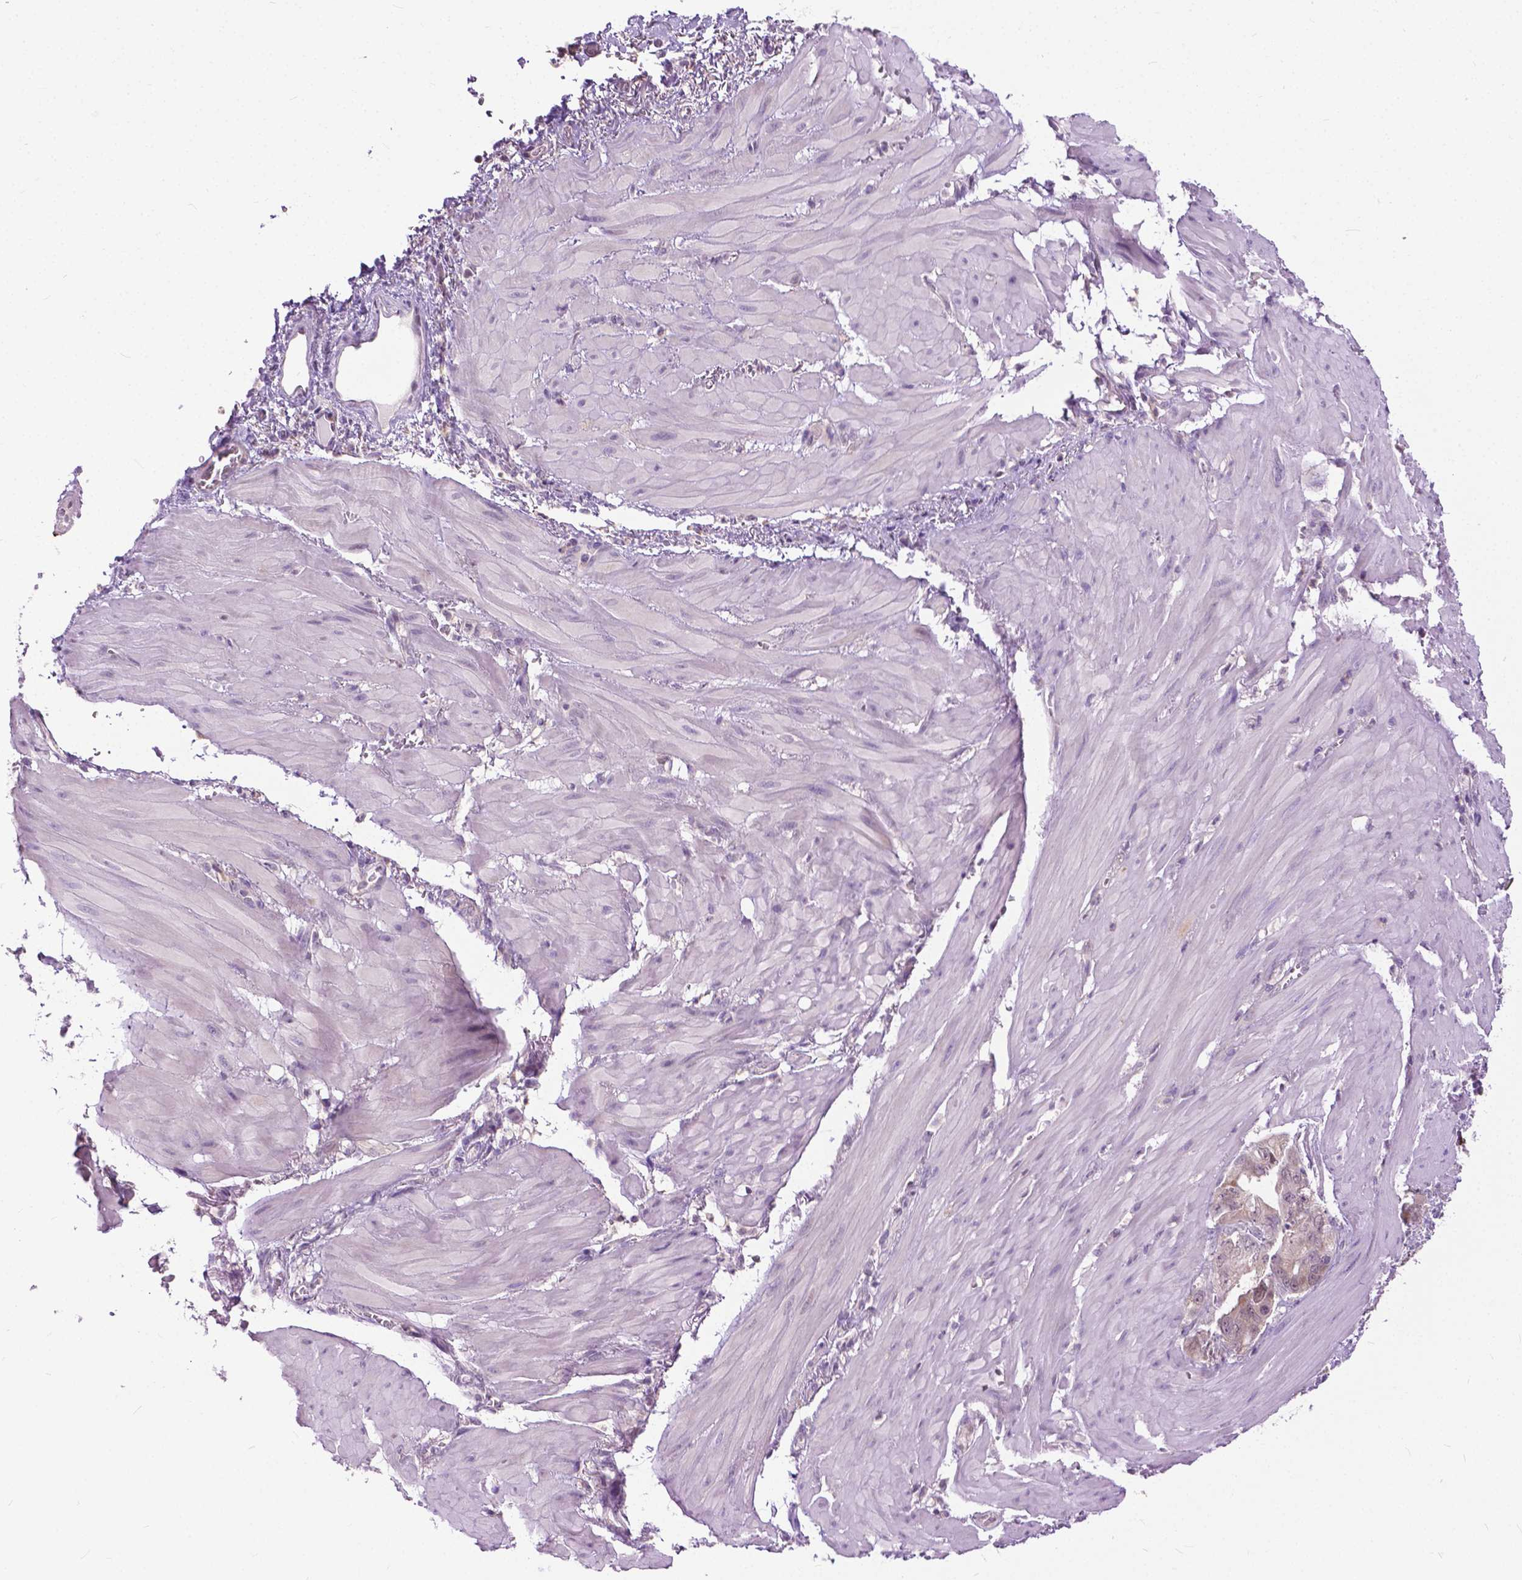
{"staining": {"intensity": "weak", "quantity": "<25%", "location": "cytoplasmic/membranous"}, "tissue": "stomach cancer", "cell_type": "Tumor cells", "image_type": "cancer", "snomed": [{"axis": "morphology", "description": "Normal tissue, NOS"}, {"axis": "morphology", "description": "Adenocarcinoma, NOS"}, {"axis": "topography", "description": "Esophagus"}, {"axis": "topography", "description": "Stomach, upper"}], "caption": "Immunohistochemical staining of human stomach cancer shows no significant positivity in tumor cells. (DAB (3,3'-diaminobenzidine) immunohistochemistry, high magnification).", "gene": "TTC9B", "patient": {"sex": "male", "age": 74}}